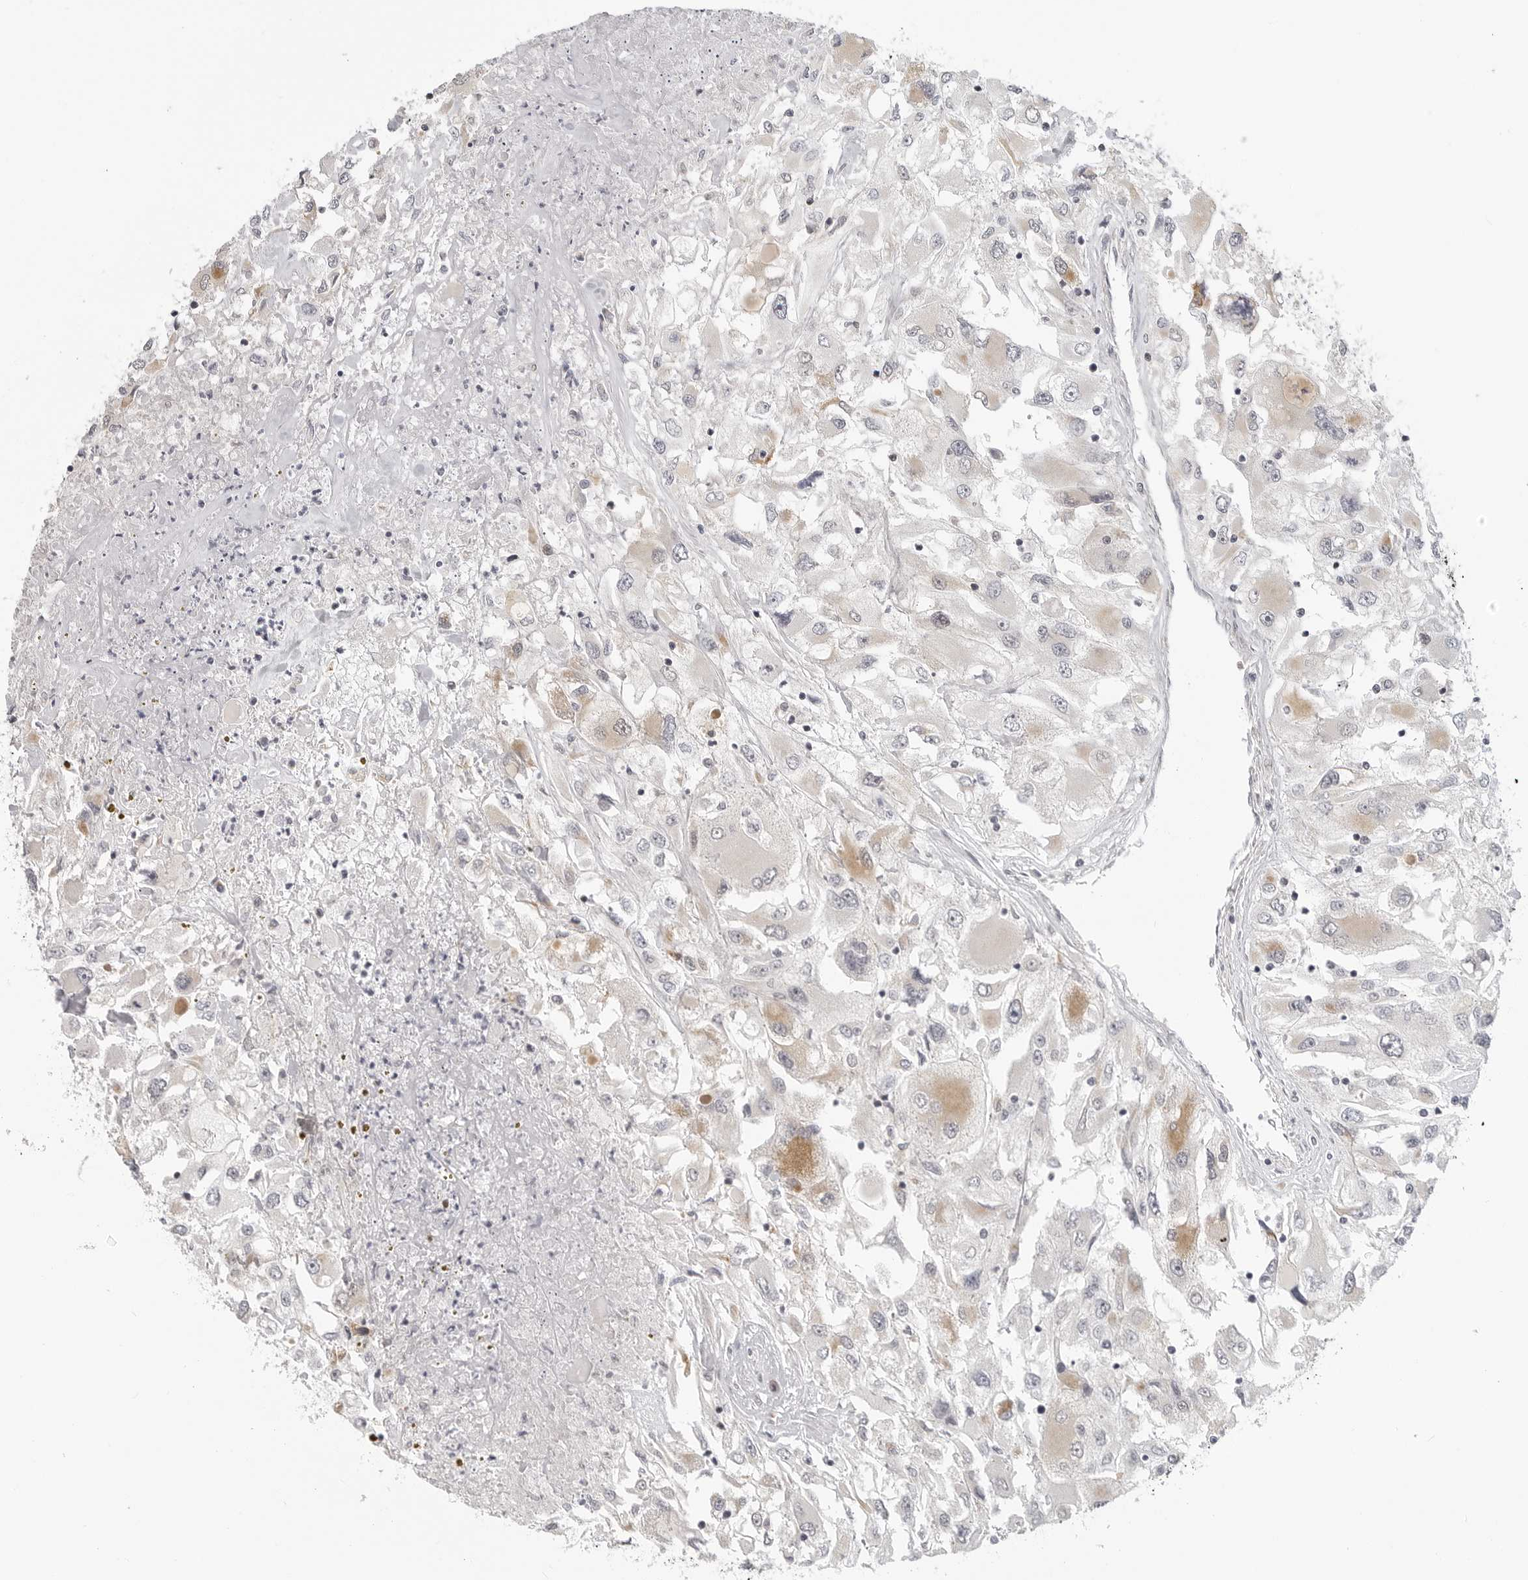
{"staining": {"intensity": "negative", "quantity": "none", "location": "none"}, "tissue": "renal cancer", "cell_type": "Tumor cells", "image_type": "cancer", "snomed": [{"axis": "morphology", "description": "Adenocarcinoma, NOS"}, {"axis": "topography", "description": "Kidney"}], "caption": "Tumor cells are negative for brown protein staining in adenocarcinoma (renal).", "gene": "MAP7D1", "patient": {"sex": "female", "age": 52}}